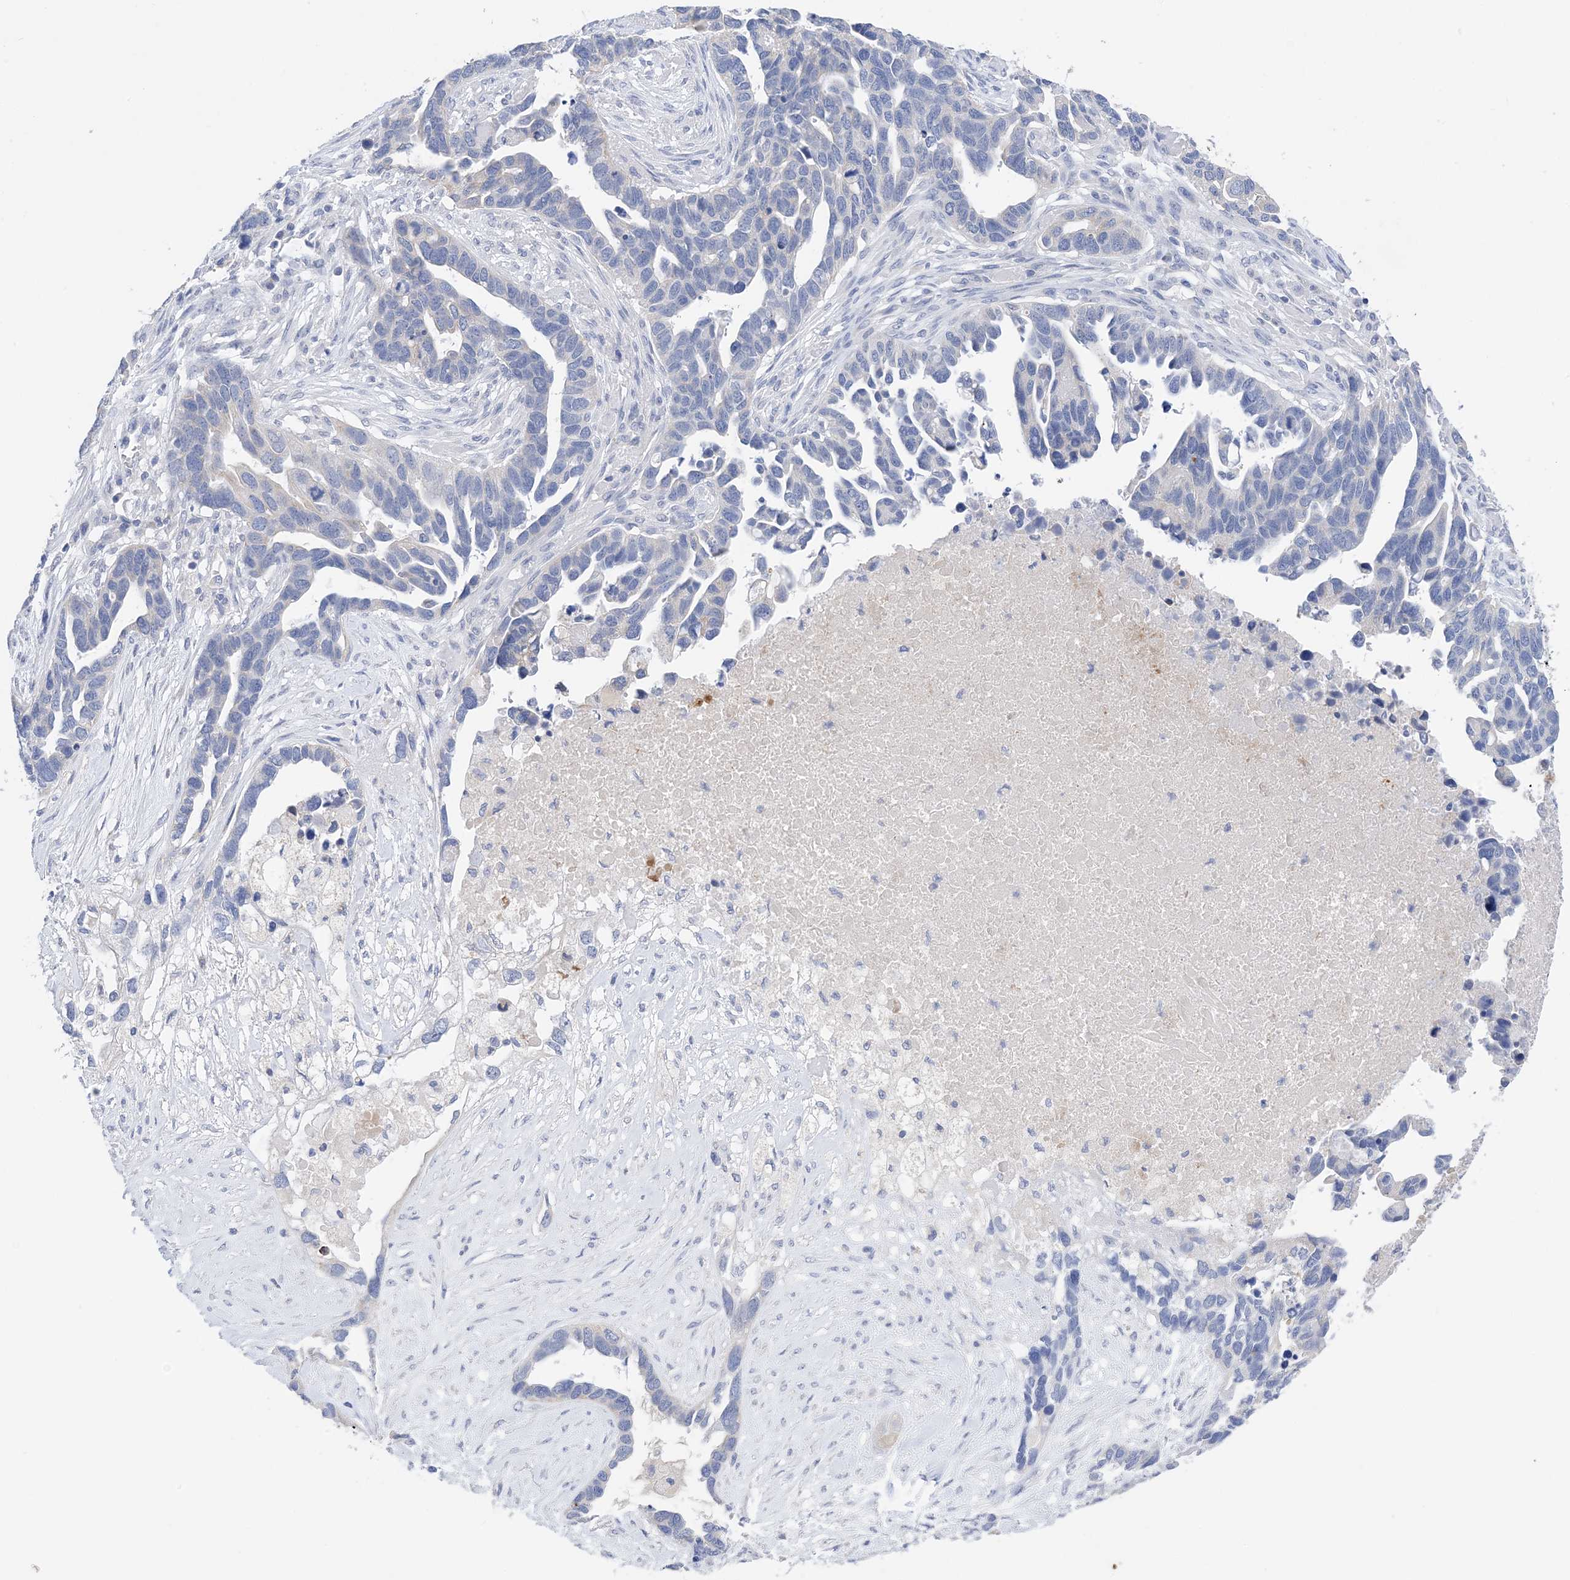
{"staining": {"intensity": "negative", "quantity": "none", "location": "none"}, "tissue": "ovarian cancer", "cell_type": "Tumor cells", "image_type": "cancer", "snomed": [{"axis": "morphology", "description": "Cystadenocarcinoma, serous, NOS"}, {"axis": "topography", "description": "Ovary"}], "caption": "Protein analysis of ovarian cancer displays no significant expression in tumor cells.", "gene": "PLK4", "patient": {"sex": "female", "age": 54}}